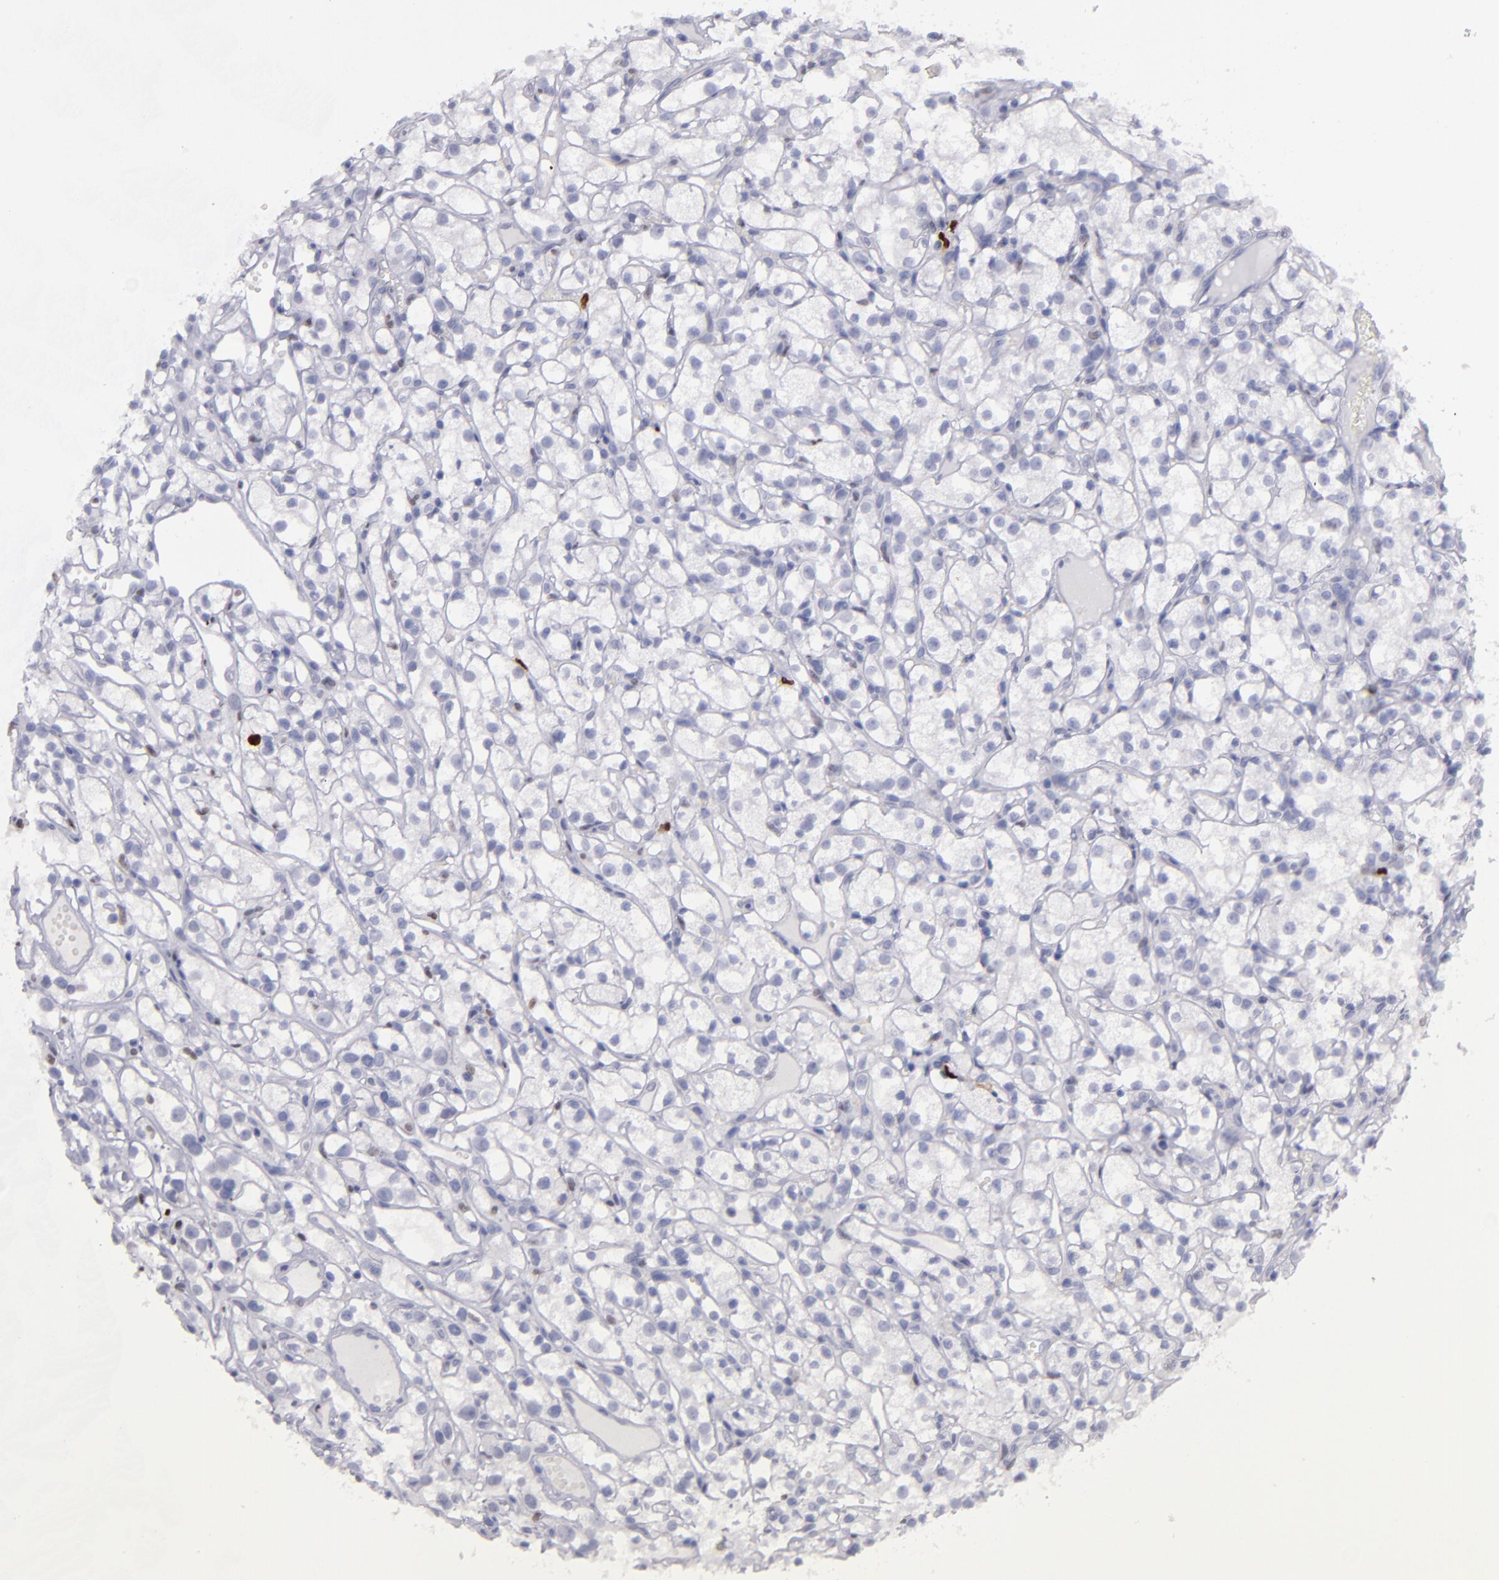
{"staining": {"intensity": "negative", "quantity": "none", "location": "none"}, "tissue": "renal cancer", "cell_type": "Tumor cells", "image_type": "cancer", "snomed": [{"axis": "morphology", "description": "Adenocarcinoma, NOS"}, {"axis": "topography", "description": "Kidney"}], "caption": "Immunohistochemistry micrograph of human renal cancer (adenocarcinoma) stained for a protein (brown), which demonstrates no positivity in tumor cells.", "gene": "IRF8", "patient": {"sex": "male", "age": 61}}